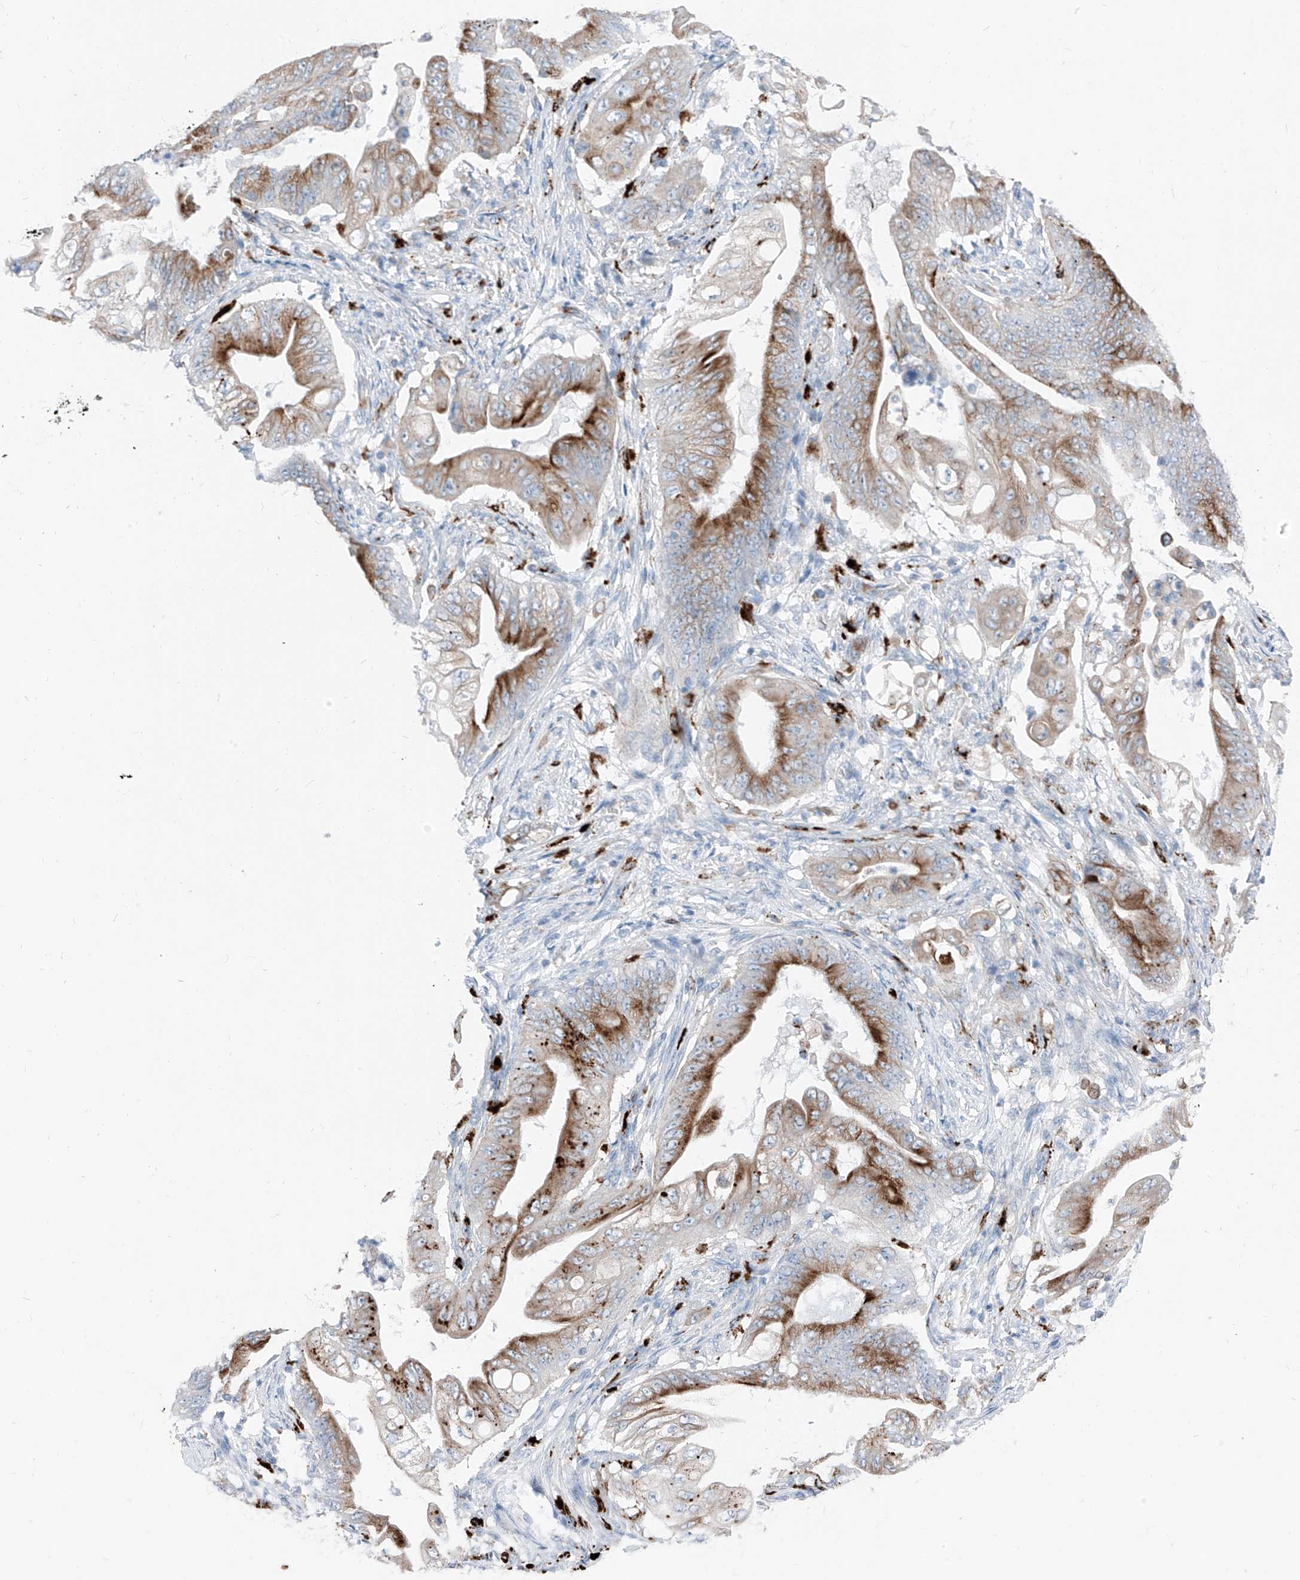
{"staining": {"intensity": "moderate", "quantity": ">75%", "location": "cytoplasmic/membranous"}, "tissue": "stomach cancer", "cell_type": "Tumor cells", "image_type": "cancer", "snomed": [{"axis": "morphology", "description": "Adenocarcinoma, NOS"}, {"axis": "topography", "description": "Stomach"}], "caption": "This photomicrograph reveals stomach cancer stained with immunohistochemistry (IHC) to label a protein in brown. The cytoplasmic/membranous of tumor cells show moderate positivity for the protein. Nuclei are counter-stained blue.", "gene": "GPR137C", "patient": {"sex": "female", "age": 73}}